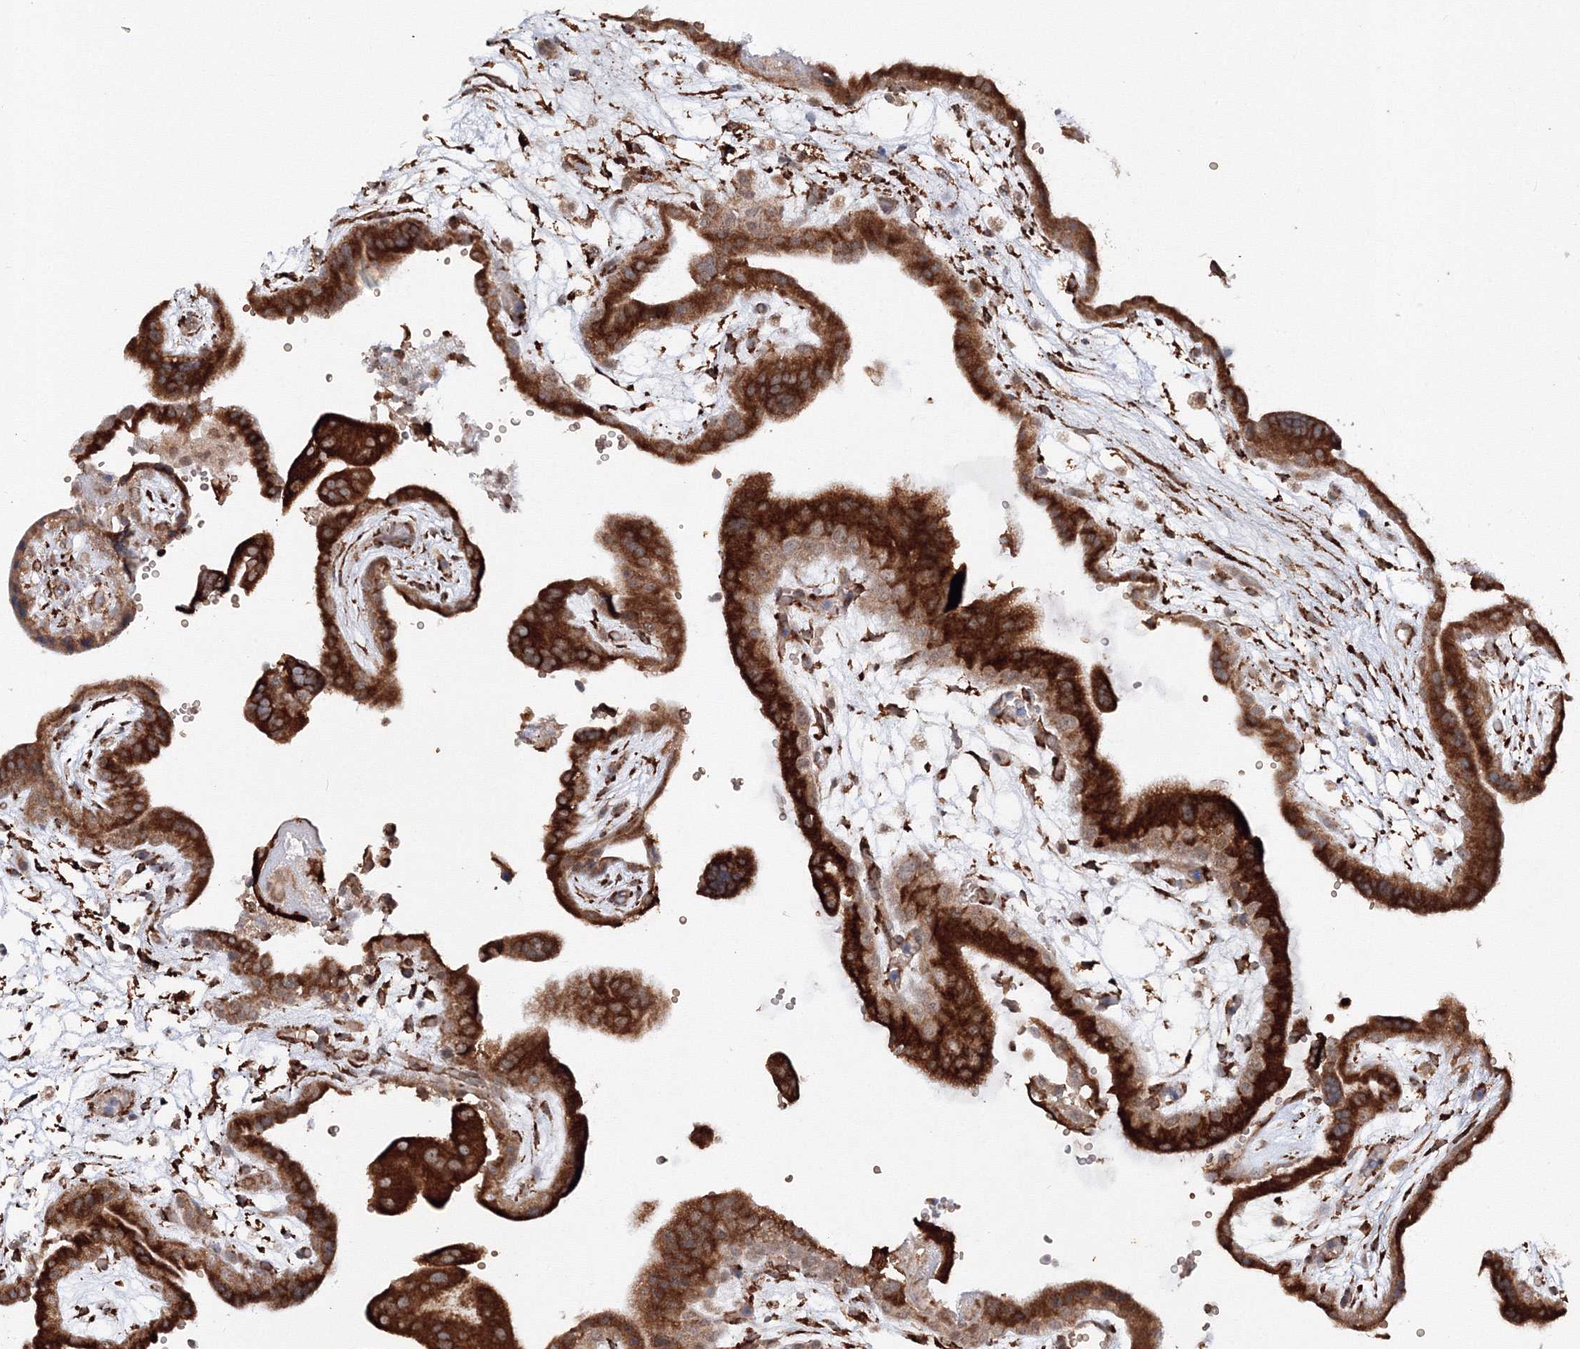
{"staining": {"intensity": "strong", "quantity": ">75%", "location": "cytoplasmic/membranous"}, "tissue": "placenta", "cell_type": "Trophoblastic cells", "image_type": "normal", "snomed": [{"axis": "morphology", "description": "Normal tissue, NOS"}, {"axis": "topography", "description": "Placenta"}], "caption": "Immunohistochemistry (IHC) (DAB) staining of benign human placenta demonstrates strong cytoplasmic/membranous protein expression in about >75% of trophoblastic cells.", "gene": "DIS3L2", "patient": {"sex": "female", "age": 18}}